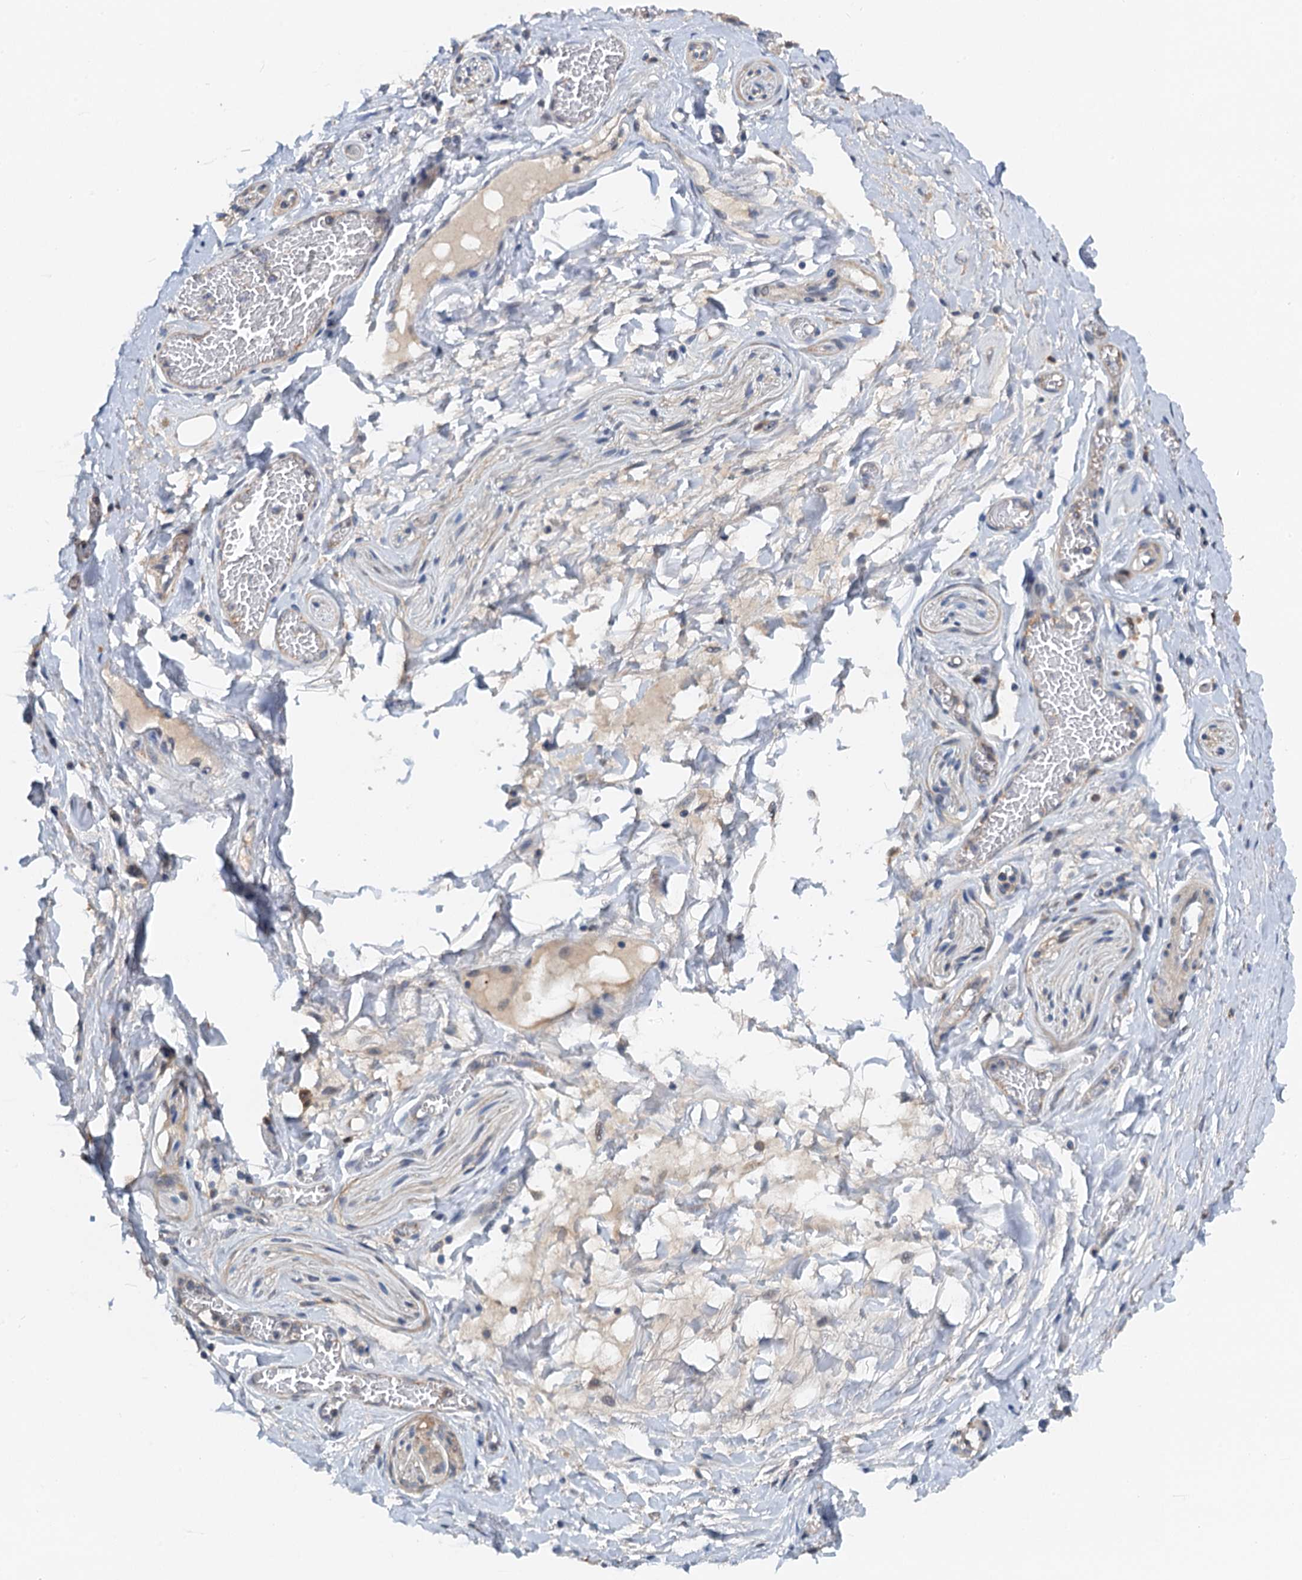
{"staining": {"intensity": "moderate", "quantity": "25%-75%", "location": "cytoplasmic/membranous"}, "tissue": "adipose tissue", "cell_type": "Adipocytes", "image_type": "normal", "snomed": [{"axis": "morphology", "description": "Normal tissue, NOS"}, {"axis": "topography", "description": "Salivary gland"}, {"axis": "topography", "description": "Peripheral nerve tissue"}], "caption": "Protein staining reveals moderate cytoplasmic/membranous expression in approximately 25%-75% of adipocytes in unremarkable adipose tissue.", "gene": "ZNF606", "patient": {"sex": "male", "age": 62}}